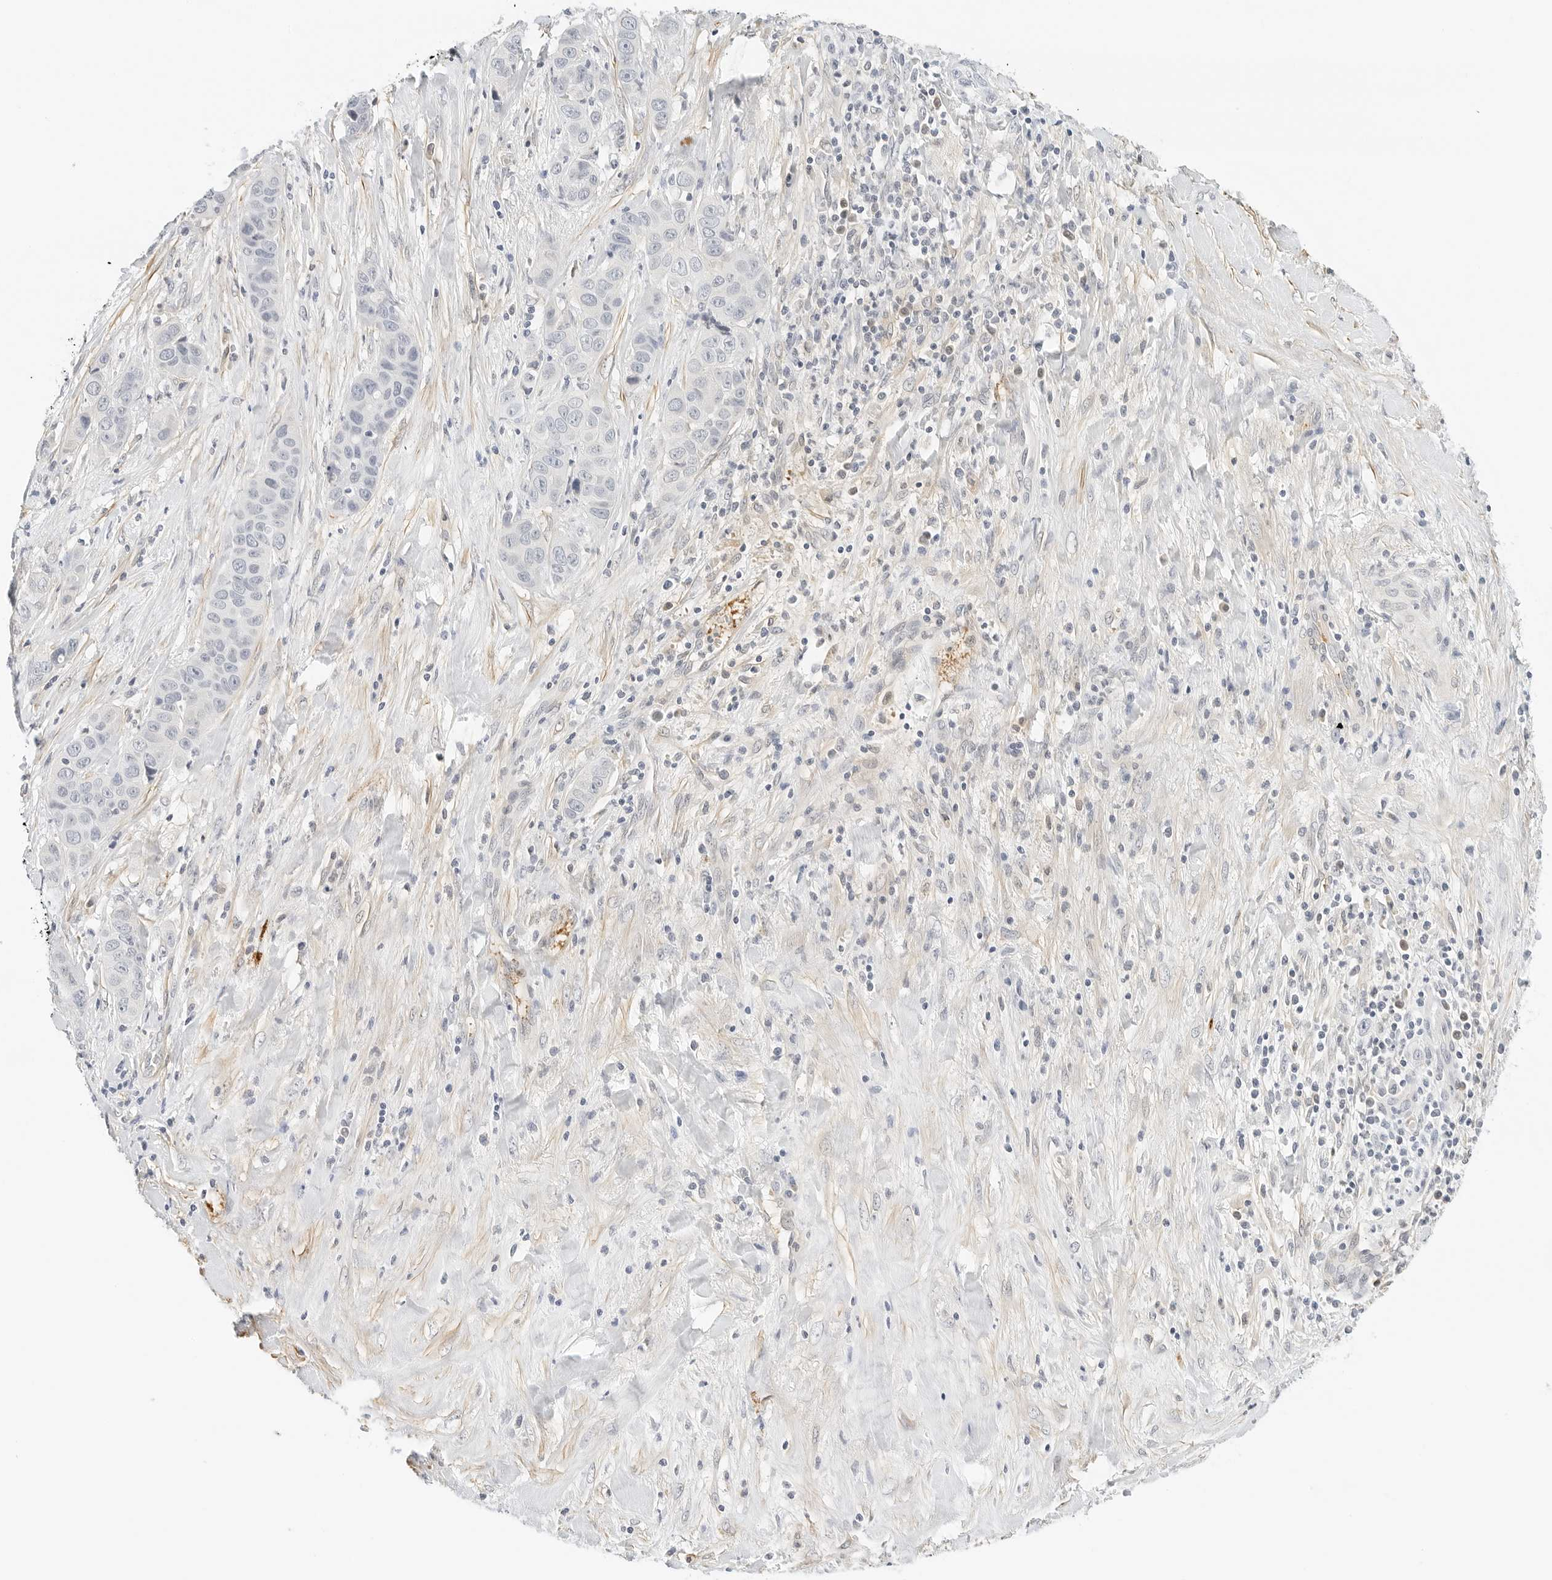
{"staining": {"intensity": "negative", "quantity": "none", "location": "none"}, "tissue": "liver cancer", "cell_type": "Tumor cells", "image_type": "cancer", "snomed": [{"axis": "morphology", "description": "Cholangiocarcinoma"}, {"axis": "topography", "description": "Liver"}], "caption": "Liver cancer (cholangiocarcinoma) was stained to show a protein in brown. There is no significant expression in tumor cells.", "gene": "PKDCC", "patient": {"sex": "female", "age": 52}}